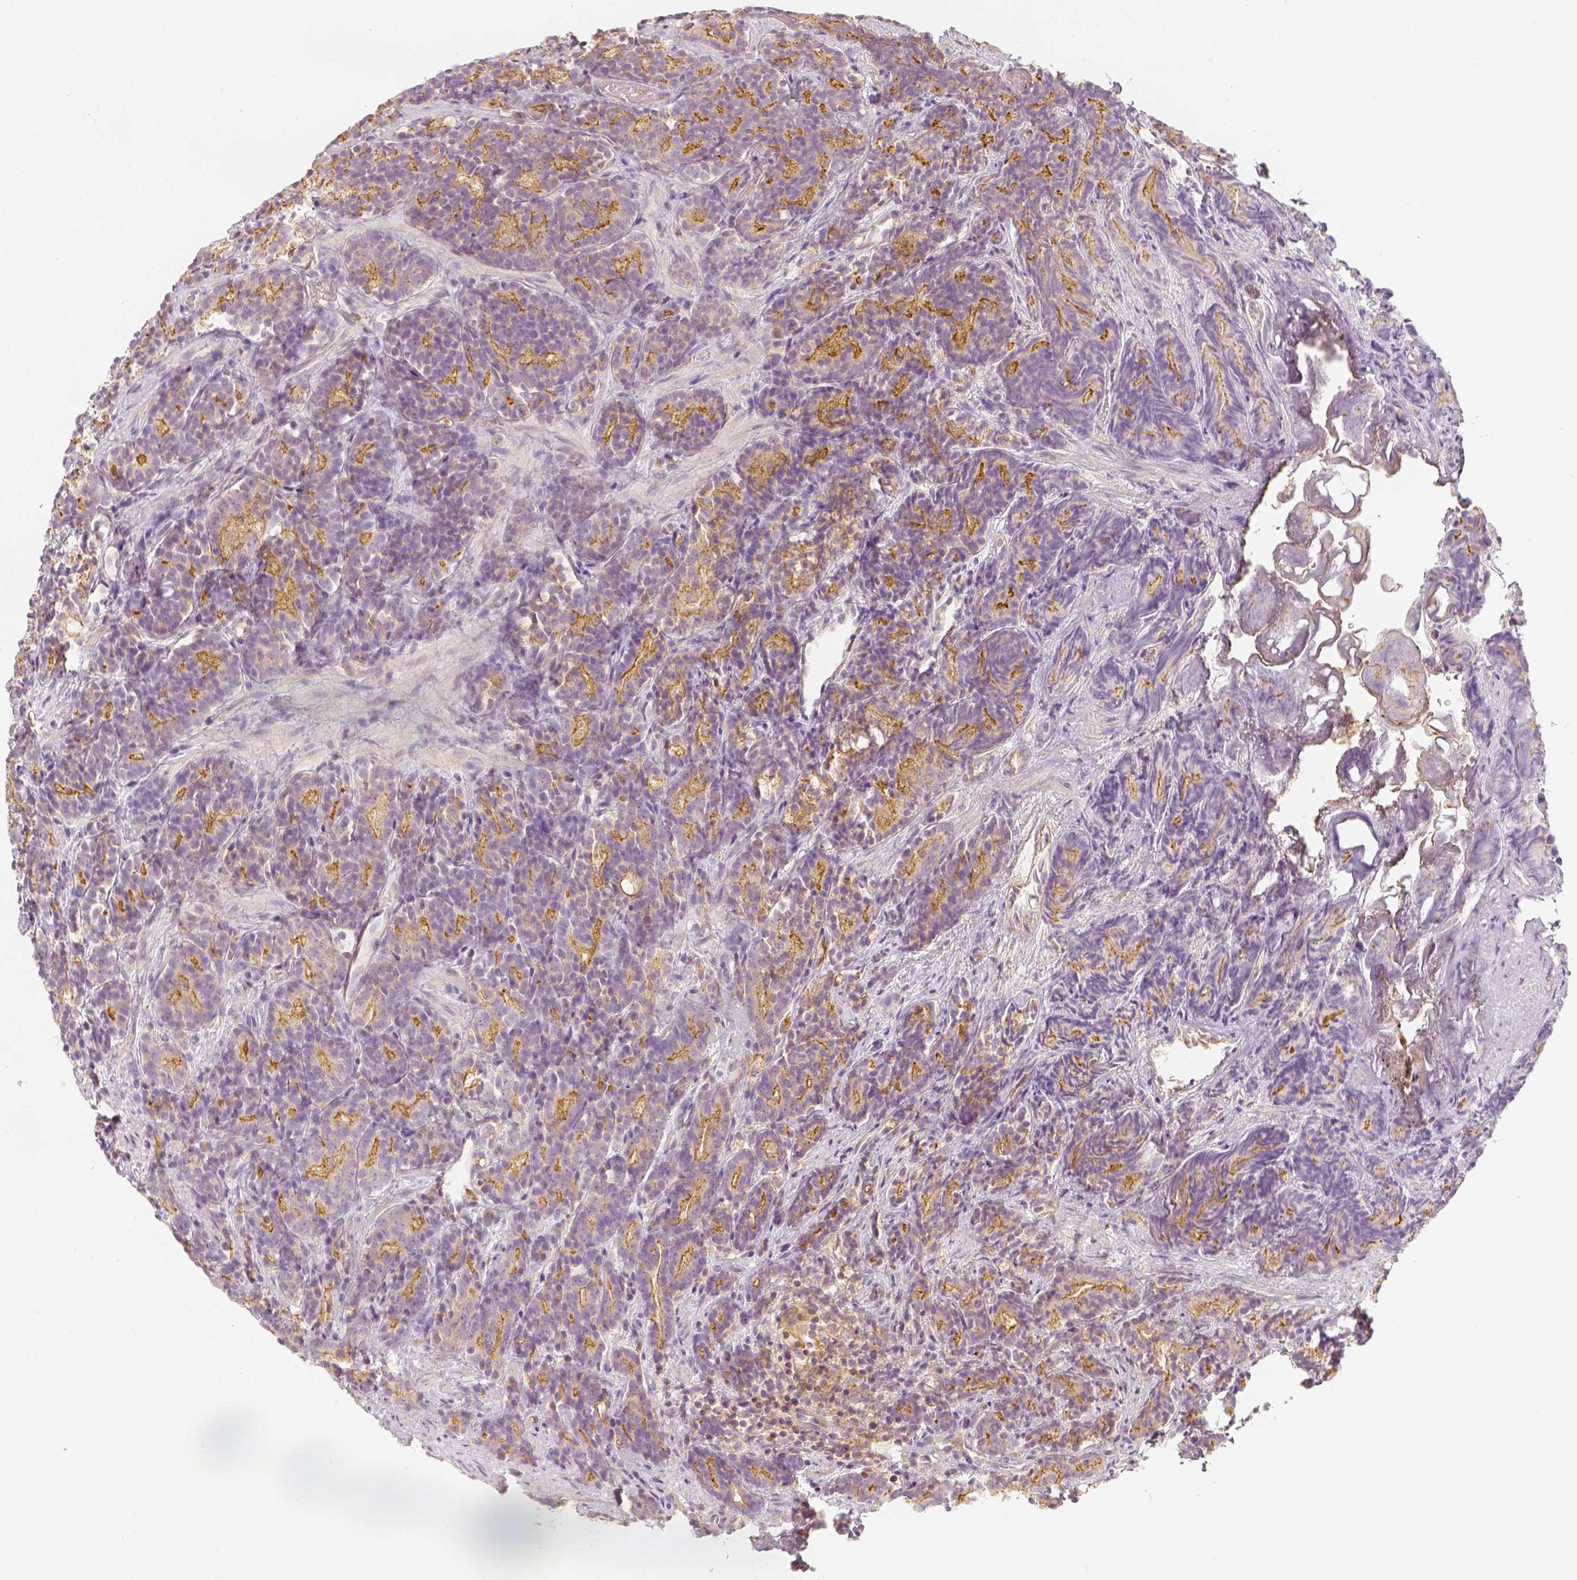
{"staining": {"intensity": "moderate", "quantity": "<25%", "location": "cytoplasmic/membranous"}, "tissue": "prostate cancer", "cell_type": "Tumor cells", "image_type": "cancer", "snomed": [{"axis": "morphology", "description": "Adenocarcinoma, High grade"}, {"axis": "topography", "description": "Prostate"}], "caption": "Immunohistochemical staining of human prostate cancer exhibits low levels of moderate cytoplasmic/membranous staining in about <25% of tumor cells.", "gene": "PTPRJ", "patient": {"sex": "male", "age": 84}}